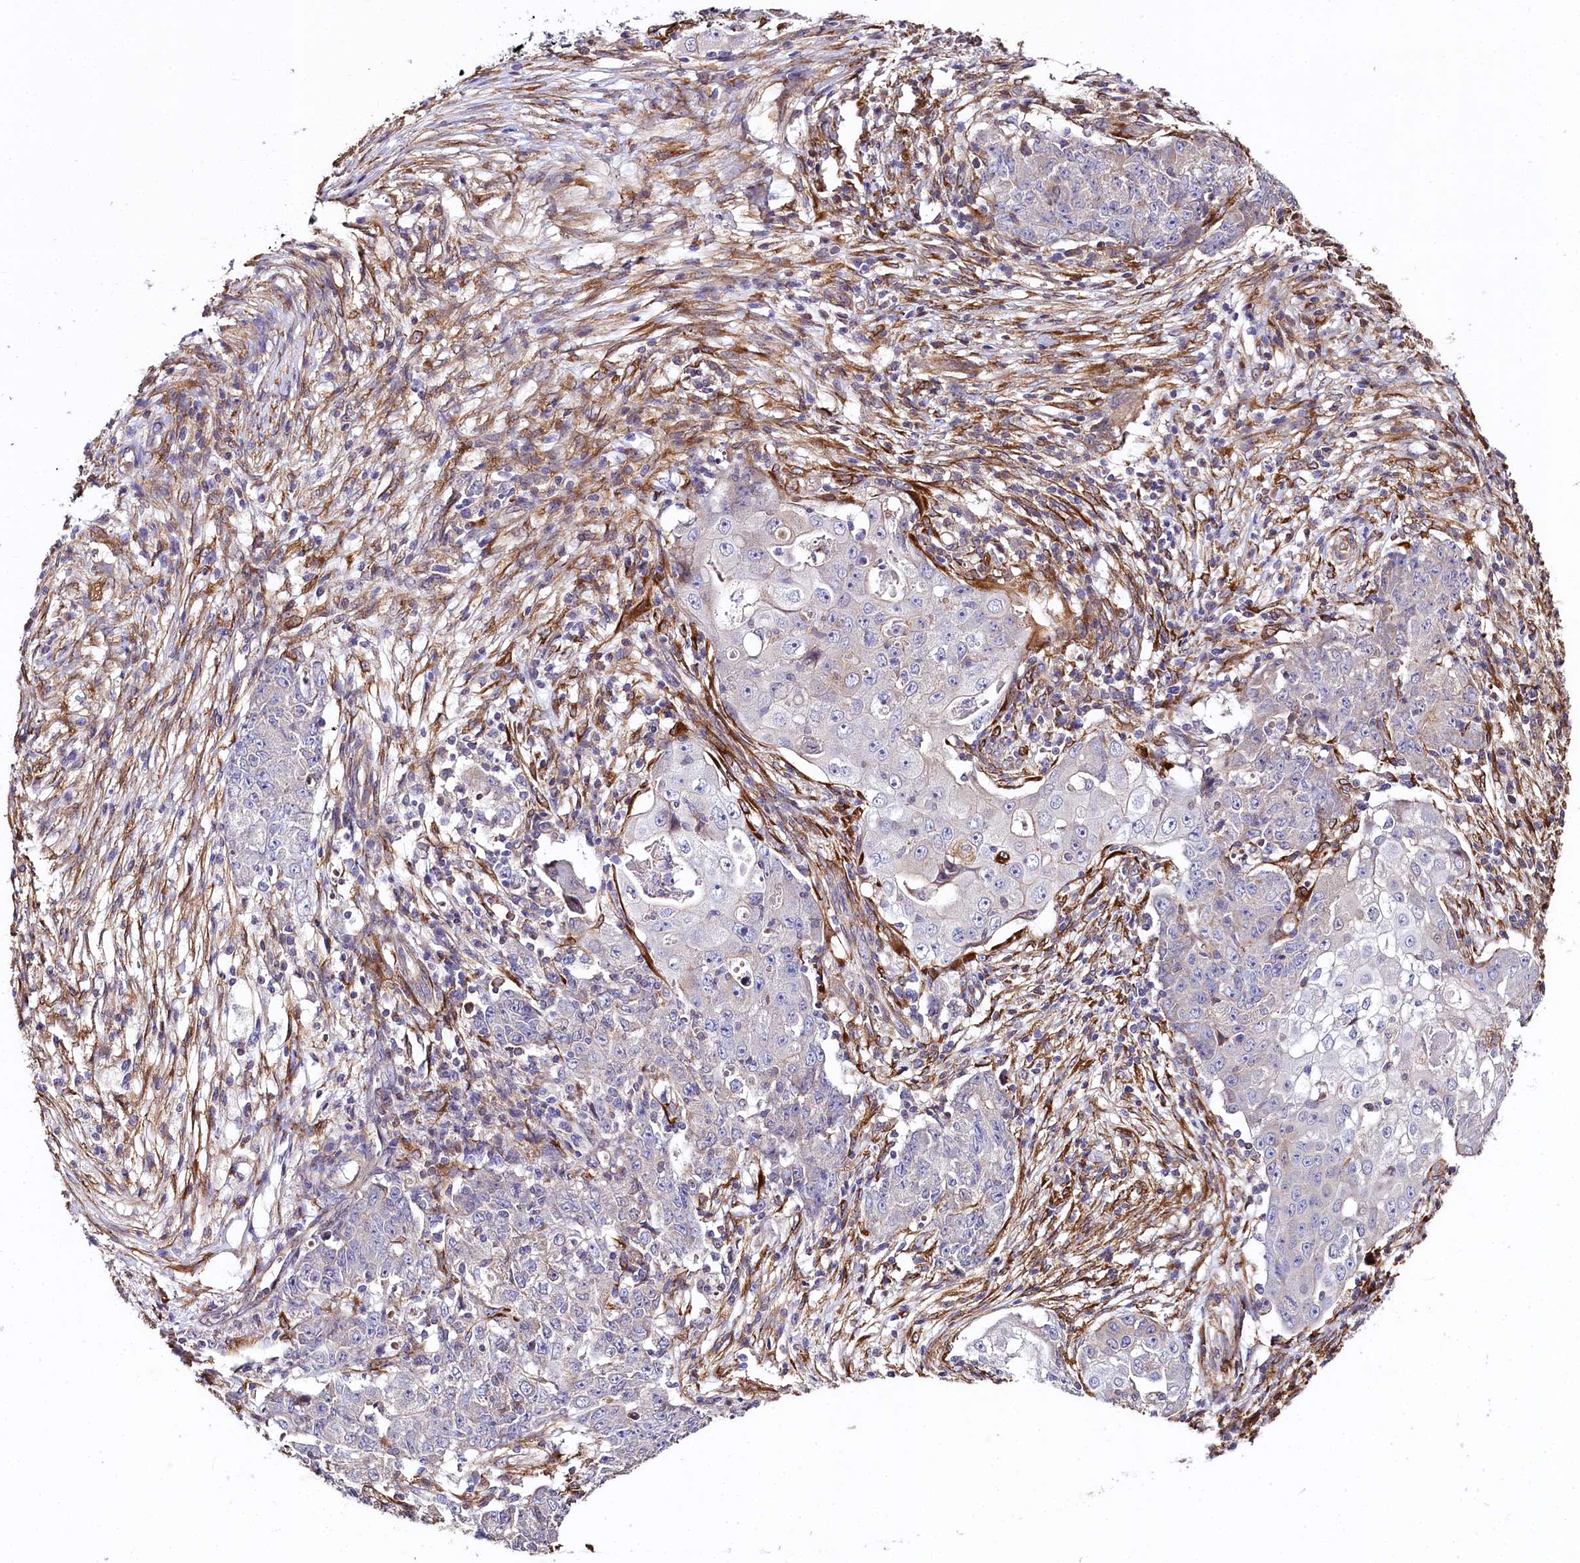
{"staining": {"intensity": "negative", "quantity": "none", "location": "none"}, "tissue": "ovarian cancer", "cell_type": "Tumor cells", "image_type": "cancer", "snomed": [{"axis": "morphology", "description": "Carcinoma, endometroid"}, {"axis": "topography", "description": "Ovary"}], "caption": "Immunohistochemical staining of human ovarian cancer displays no significant positivity in tumor cells. (DAB (3,3'-diaminobenzidine) immunohistochemistry (IHC) visualized using brightfield microscopy, high magnification).", "gene": "FCHSD2", "patient": {"sex": "female", "age": 42}}